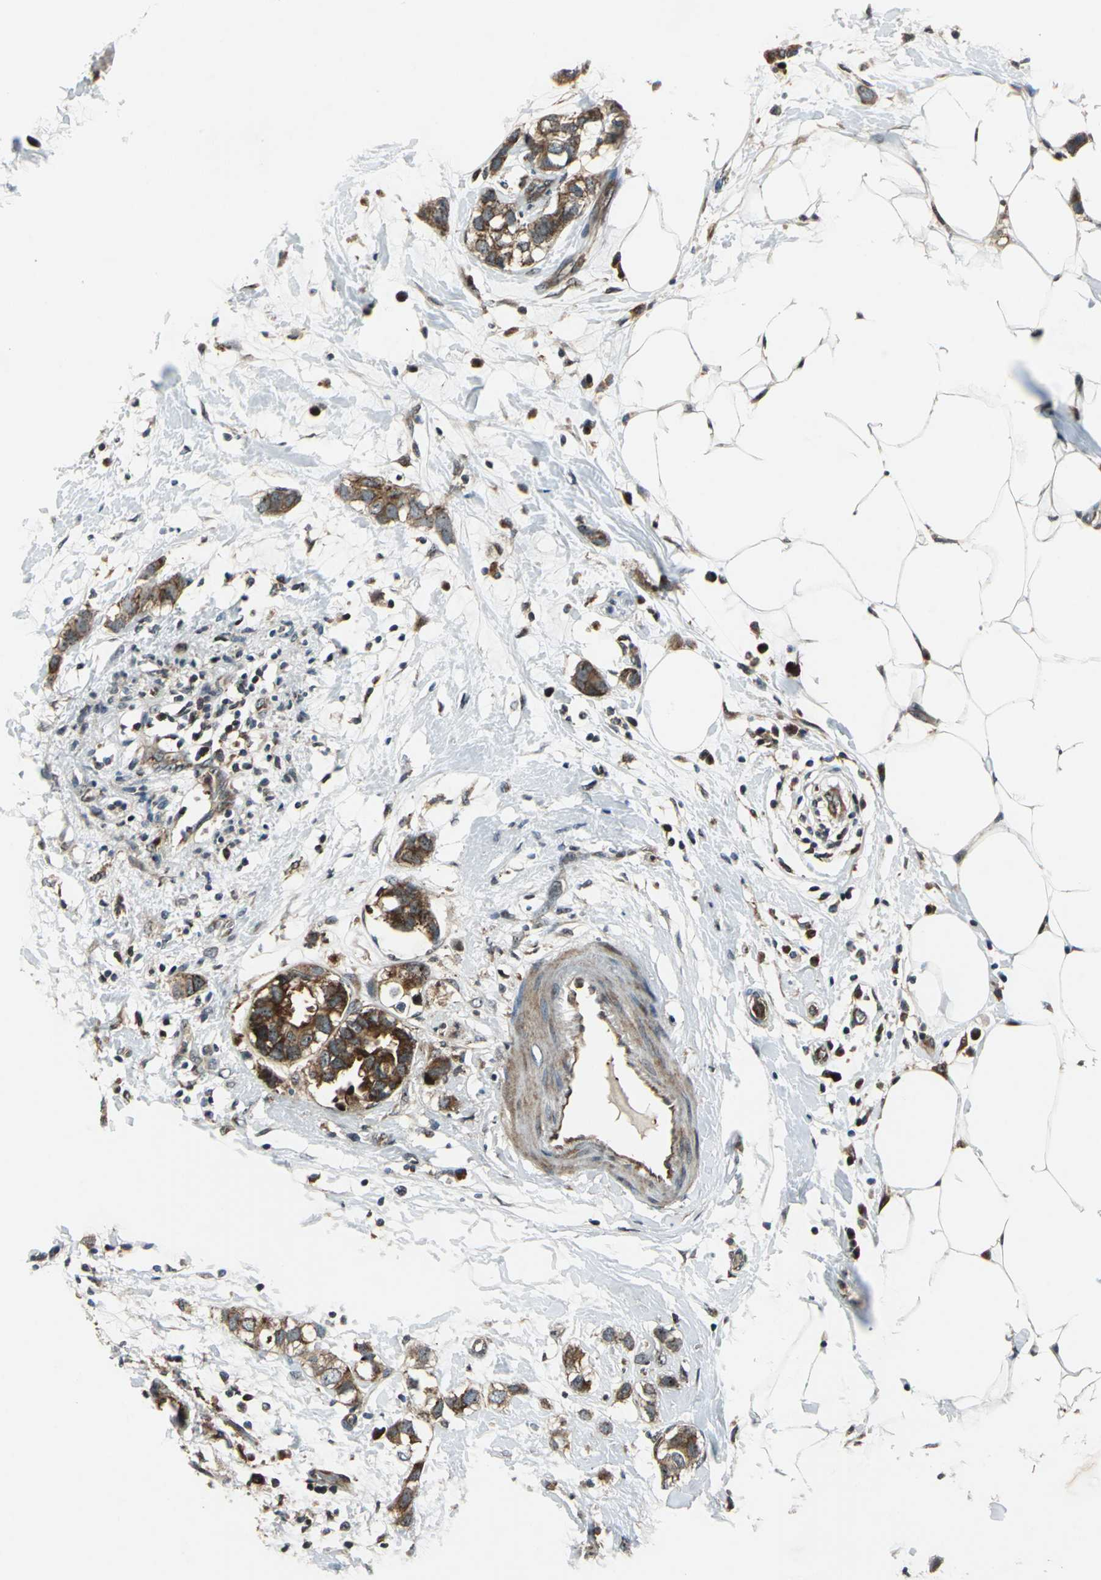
{"staining": {"intensity": "moderate", "quantity": ">75%", "location": "cytoplasmic/membranous"}, "tissue": "breast cancer", "cell_type": "Tumor cells", "image_type": "cancer", "snomed": [{"axis": "morphology", "description": "Normal tissue, NOS"}, {"axis": "morphology", "description": "Duct carcinoma"}, {"axis": "topography", "description": "Breast"}], "caption": "Moderate cytoplasmic/membranous protein positivity is appreciated in approximately >75% of tumor cells in breast cancer. The staining was performed using DAB to visualize the protein expression in brown, while the nuclei were stained in blue with hematoxylin (Magnification: 20x).", "gene": "AATF", "patient": {"sex": "female", "age": 50}}